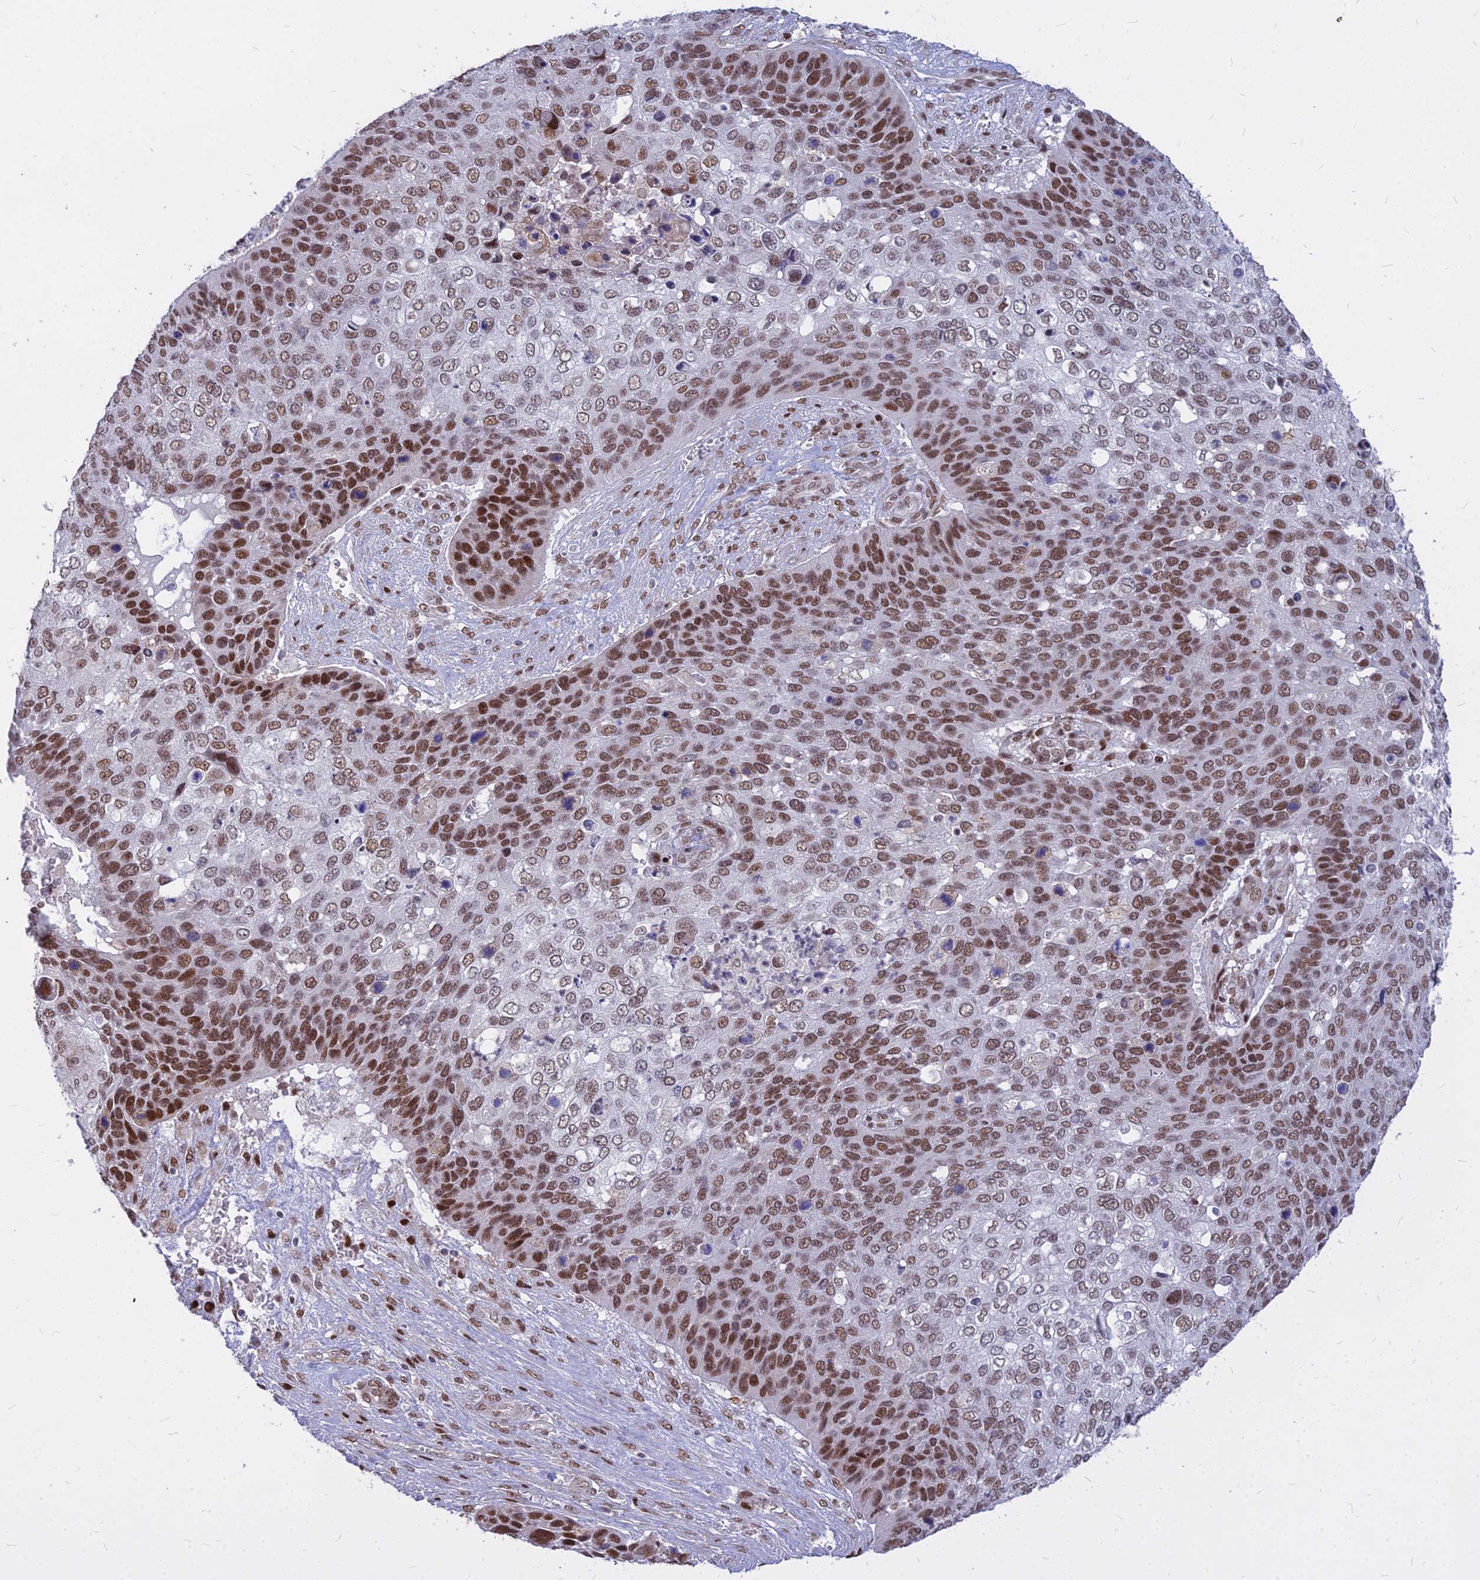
{"staining": {"intensity": "strong", "quantity": "25%-75%", "location": "nuclear"}, "tissue": "skin cancer", "cell_type": "Tumor cells", "image_type": "cancer", "snomed": [{"axis": "morphology", "description": "Basal cell carcinoma"}, {"axis": "topography", "description": "Skin"}], "caption": "Protein expression analysis of skin cancer (basal cell carcinoma) exhibits strong nuclear positivity in about 25%-75% of tumor cells.", "gene": "ALG10", "patient": {"sex": "female", "age": 74}}